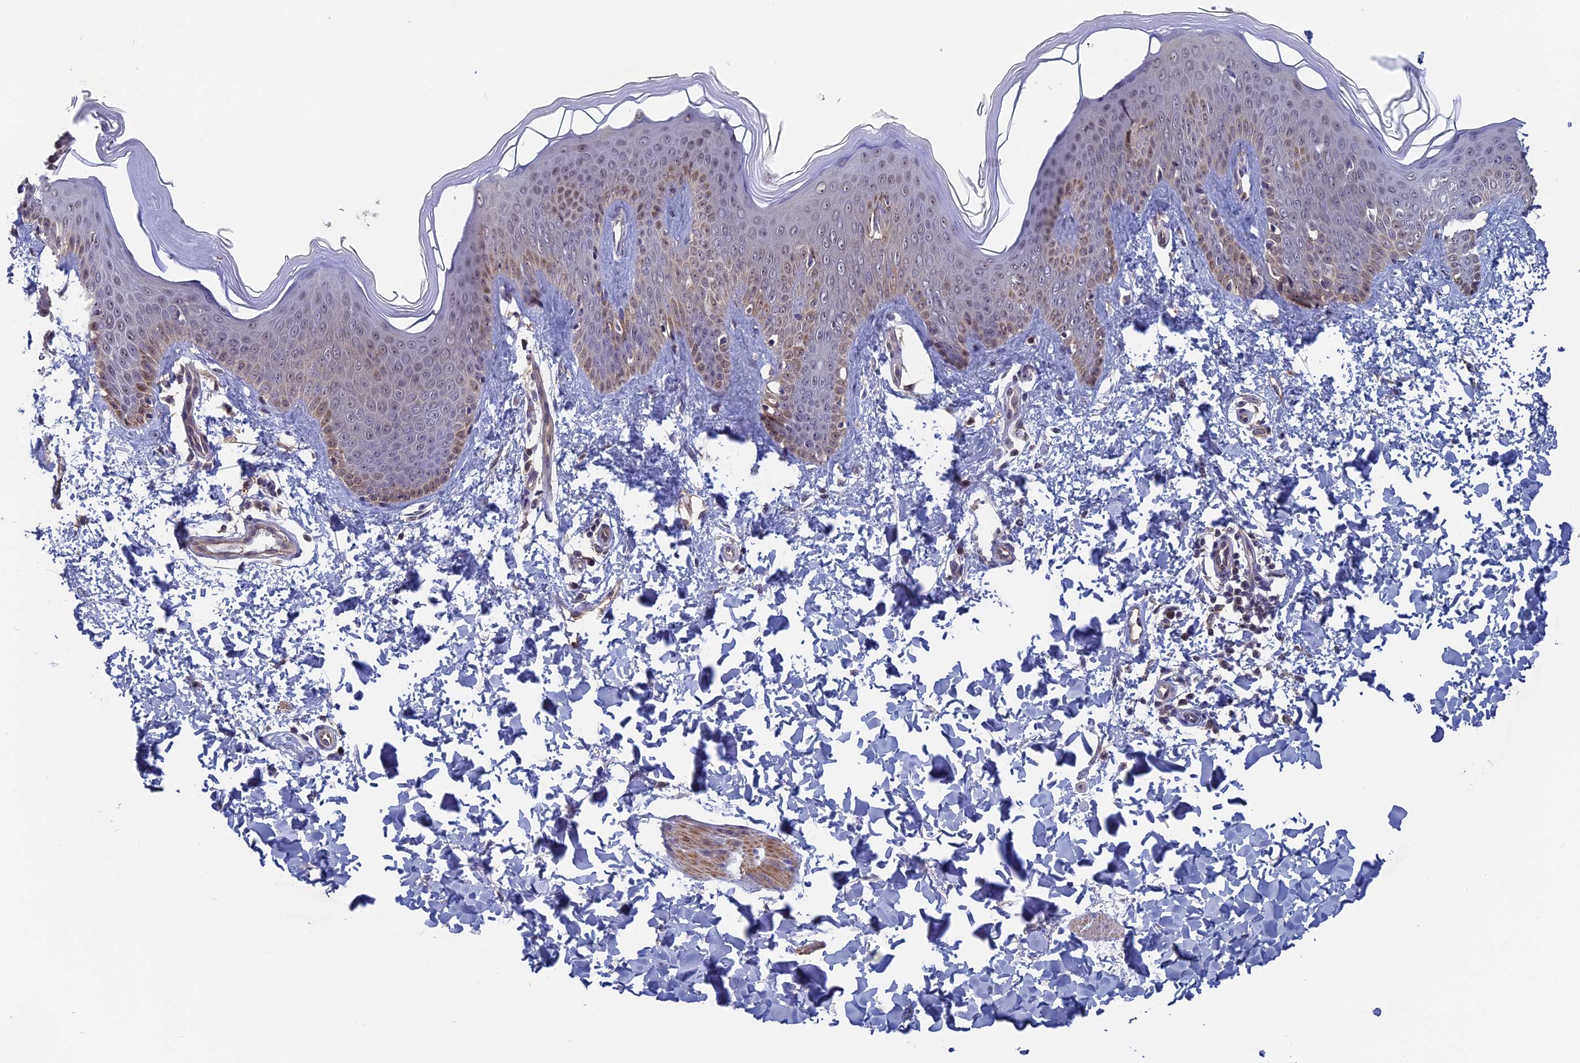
{"staining": {"intensity": "moderate", "quantity": ">75%", "location": "cytoplasmic/membranous,nuclear"}, "tissue": "skin", "cell_type": "Fibroblasts", "image_type": "normal", "snomed": [{"axis": "morphology", "description": "Normal tissue, NOS"}, {"axis": "topography", "description": "Skin"}], "caption": "Approximately >75% of fibroblasts in unremarkable skin reveal moderate cytoplasmic/membranous,nuclear protein positivity as visualized by brown immunohistochemical staining.", "gene": "FAM98C", "patient": {"sex": "male", "age": 36}}